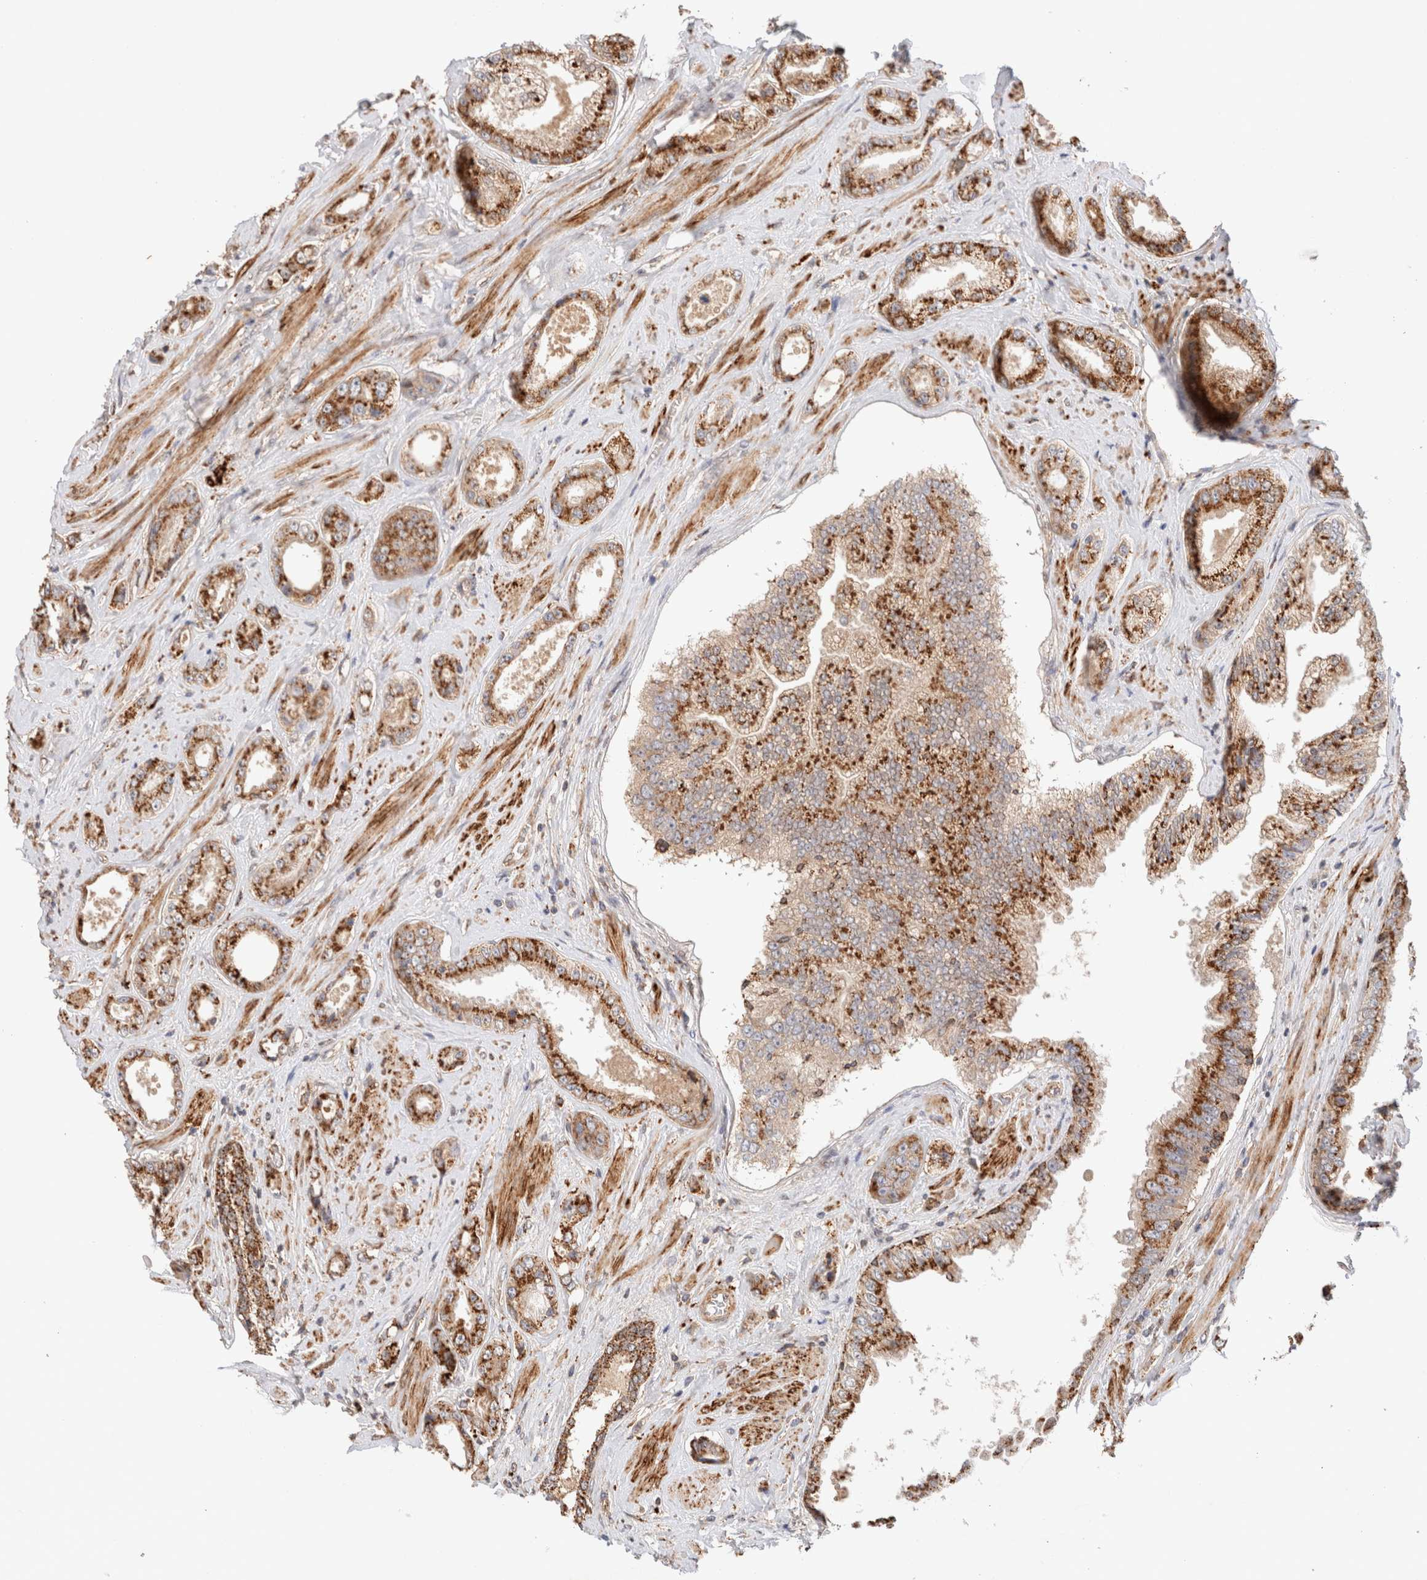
{"staining": {"intensity": "moderate", "quantity": ">75%", "location": "cytoplasmic/membranous"}, "tissue": "prostate cancer", "cell_type": "Tumor cells", "image_type": "cancer", "snomed": [{"axis": "morphology", "description": "Adenocarcinoma, High grade"}, {"axis": "topography", "description": "Prostate"}], "caption": "Moderate cytoplasmic/membranous protein expression is present in approximately >75% of tumor cells in prostate cancer (high-grade adenocarcinoma). (Stains: DAB in brown, nuclei in blue, Microscopy: brightfield microscopy at high magnification).", "gene": "RABEPK", "patient": {"sex": "male", "age": 61}}